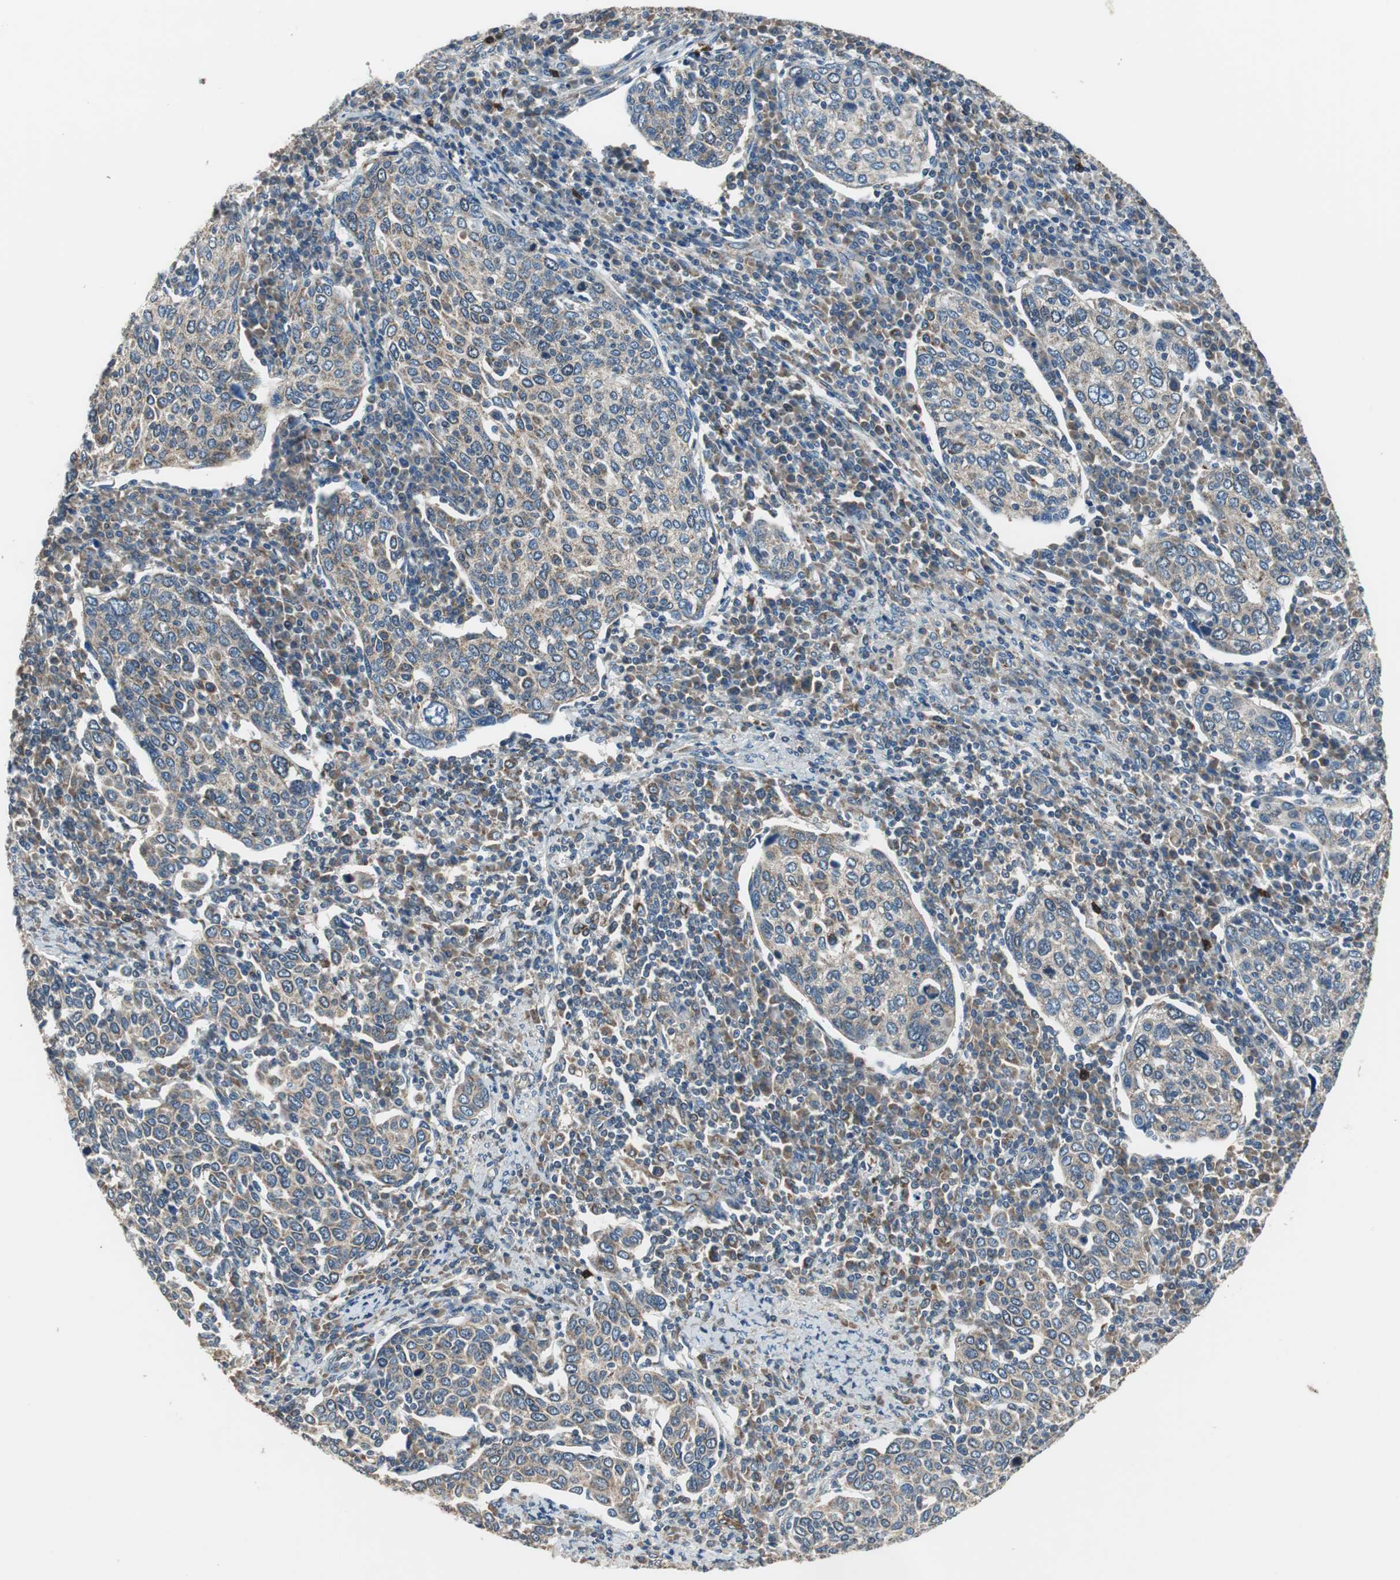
{"staining": {"intensity": "weak", "quantity": ">75%", "location": "cytoplasmic/membranous"}, "tissue": "cervical cancer", "cell_type": "Tumor cells", "image_type": "cancer", "snomed": [{"axis": "morphology", "description": "Squamous cell carcinoma, NOS"}, {"axis": "topography", "description": "Cervix"}], "caption": "Immunohistochemistry (IHC) of human cervical squamous cell carcinoma shows low levels of weak cytoplasmic/membranous staining in about >75% of tumor cells. The staining is performed using DAB (3,3'-diaminobenzidine) brown chromogen to label protein expression. The nuclei are counter-stained blue using hematoxylin.", "gene": "PI4KB", "patient": {"sex": "female", "age": 40}}